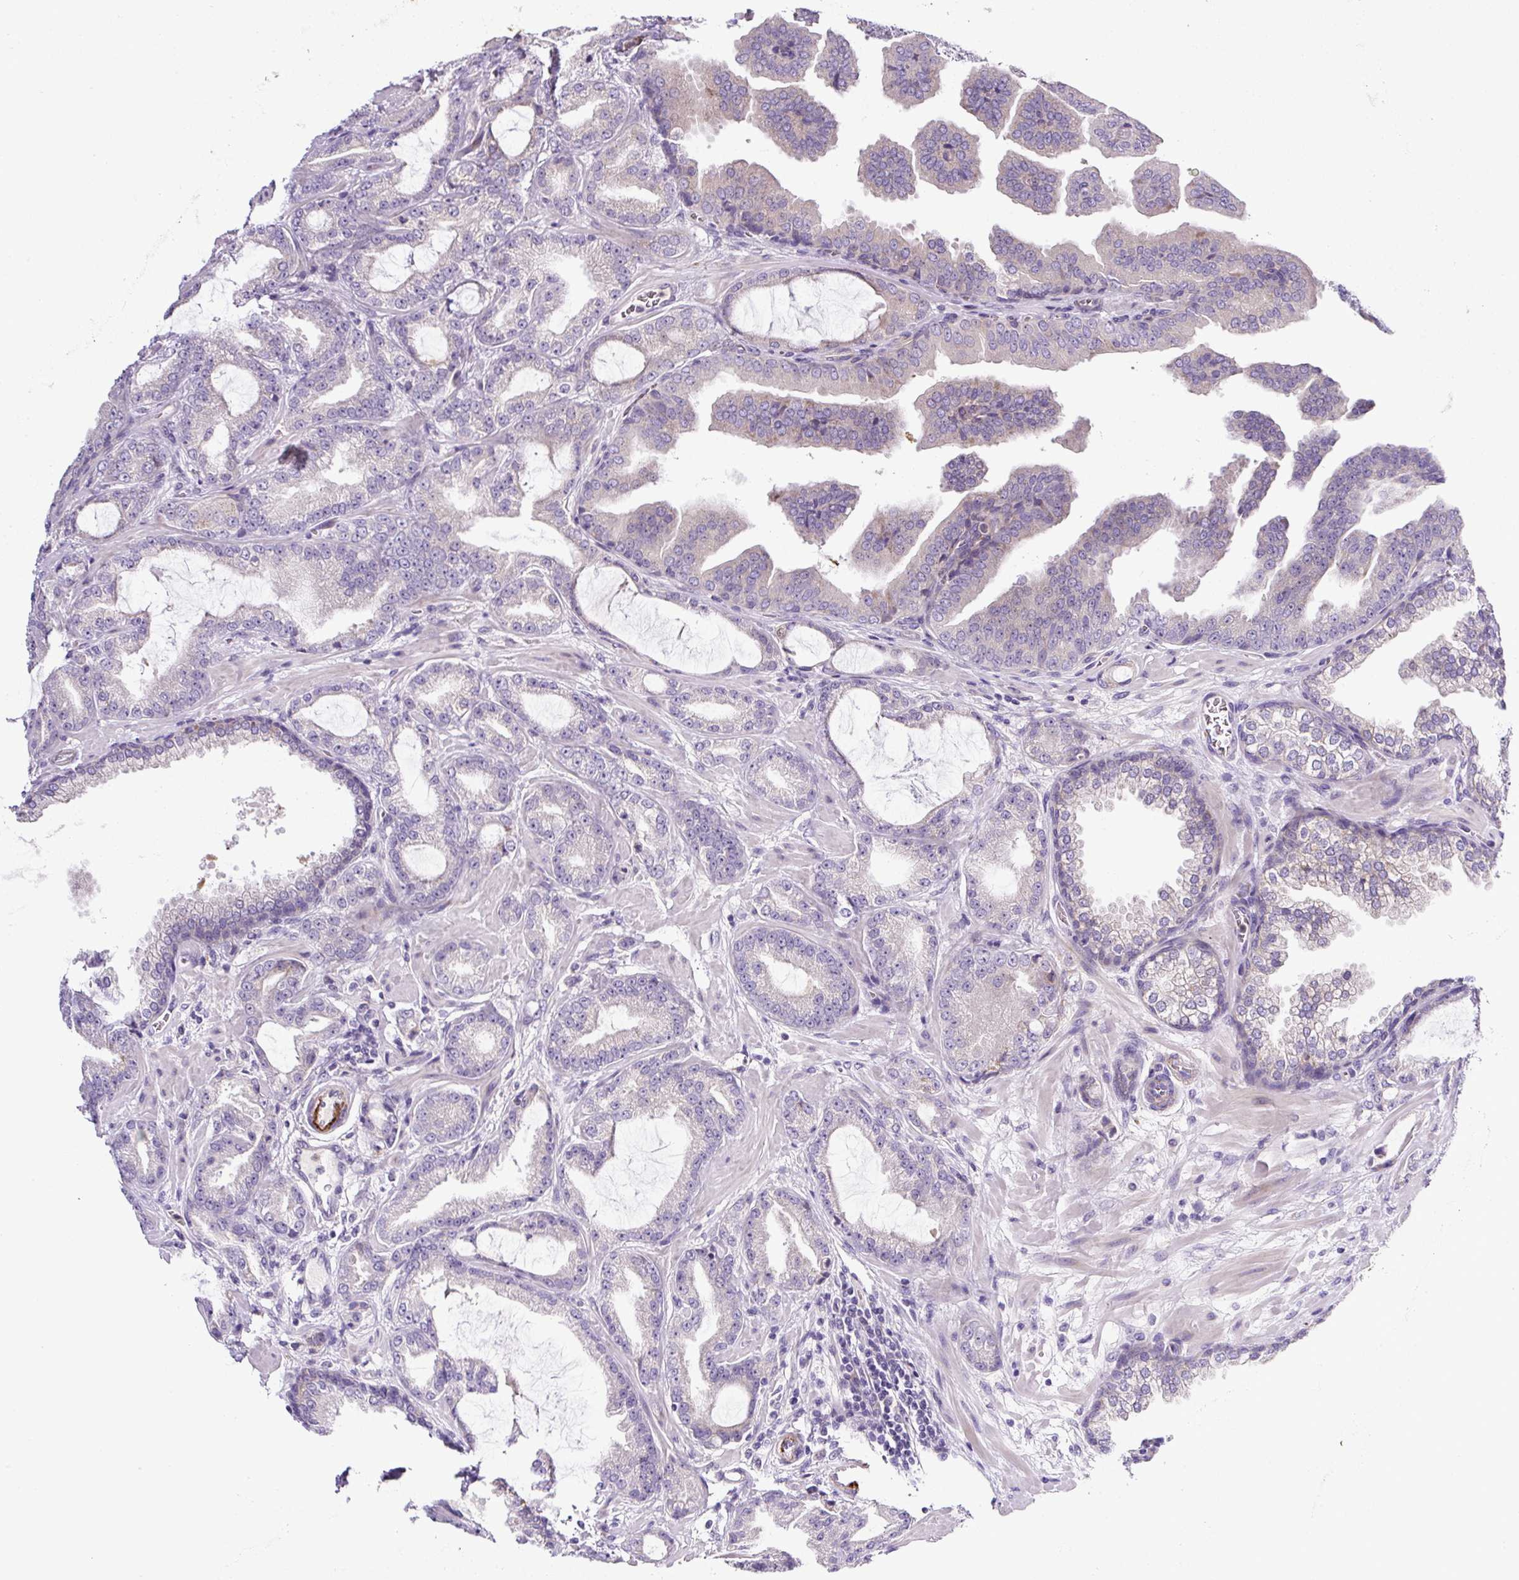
{"staining": {"intensity": "negative", "quantity": "none", "location": "none"}, "tissue": "prostate cancer", "cell_type": "Tumor cells", "image_type": "cancer", "snomed": [{"axis": "morphology", "description": "Adenocarcinoma, High grade"}, {"axis": "topography", "description": "Prostate"}], "caption": "Immunohistochemical staining of prostate cancer demonstrates no significant positivity in tumor cells.", "gene": "HPS4", "patient": {"sex": "male", "age": 68}}